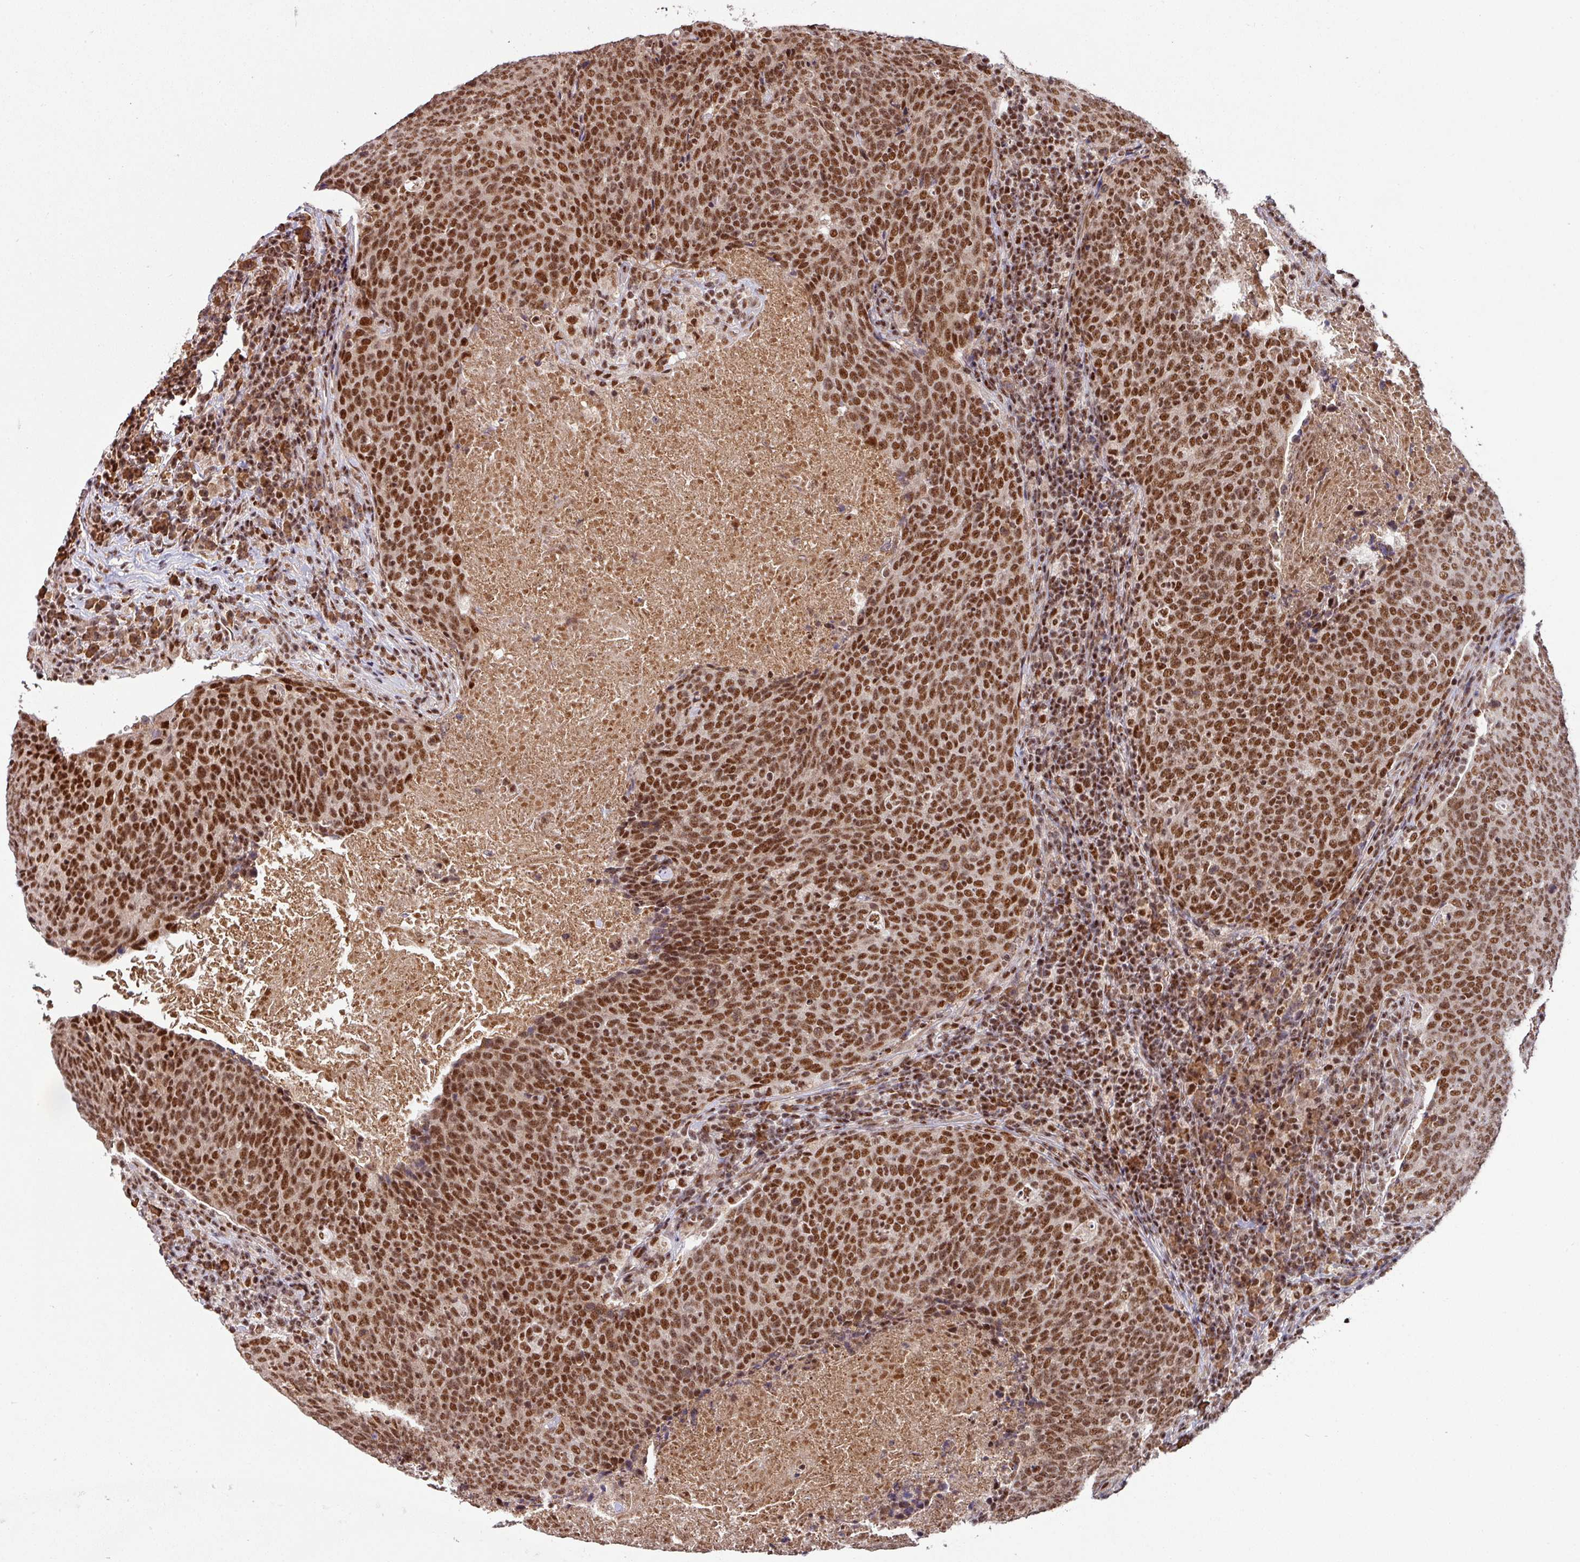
{"staining": {"intensity": "strong", "quantity": ">75%", "location": "nuclear"}, "tissue": "head and neck cancer", "cell_type": "Tumor cells", "image_type": "cancer", "snomed": [{"axis": "morphology", "description": "Squamous cell carcinoma, NOS"}, {"axis": "morphology", "description": "Squamous cell carcinoma, metastatic, NOS"}, {"axis": "topography", "description": "Lymph node"}, {"axis": "topography", "description": "Head-Neck"}], "caption": "Immunohistochemistry of head and neck squamous cell carcinoma exhibits high levels of strong nuclear positivity in about >75% of tumor cells.", "gene": "PHF23", "patient": {"sex": "male", "age": 62}}